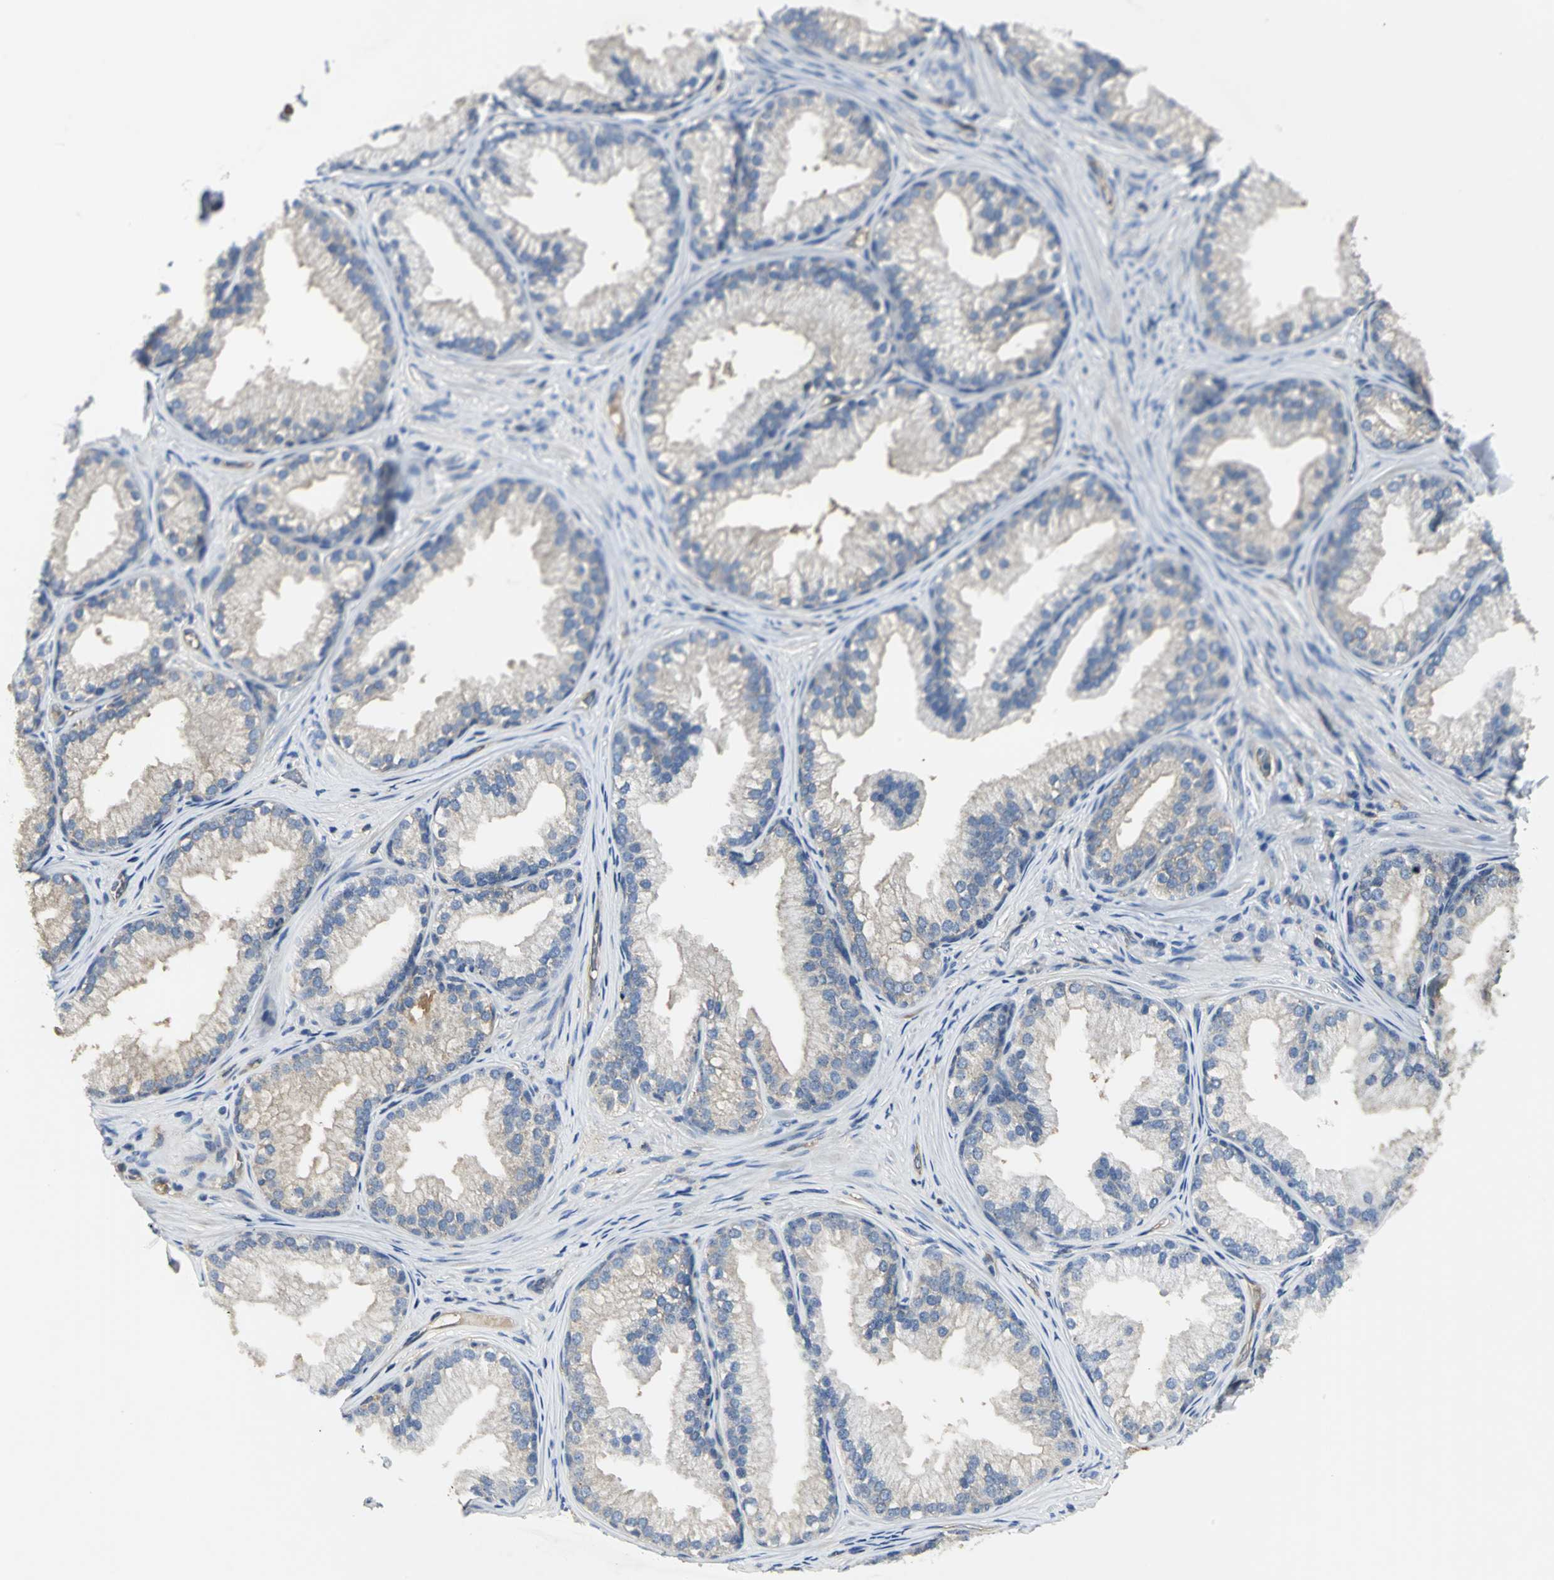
{"staining": {"intensity": "weak", "quantity": "25%-75%", "location": "cytoplasmic/membranous"}, "tissue": "prostate", "cell_type": "Glandular cells", "image_type": "normal", "snomed": [{"axis": "morphology", "description": "Normal tissue, NOS"}, {"axis": "topography", "description": "Prostate"}], "caption": "Protein positivity by IHC reveals weak cytoplasmic/membranous expression in about 25%-75% of glandular cells in normal prostate.", "gene": "CHRNB1", "patient": {"sex": "male", "age": 76}}